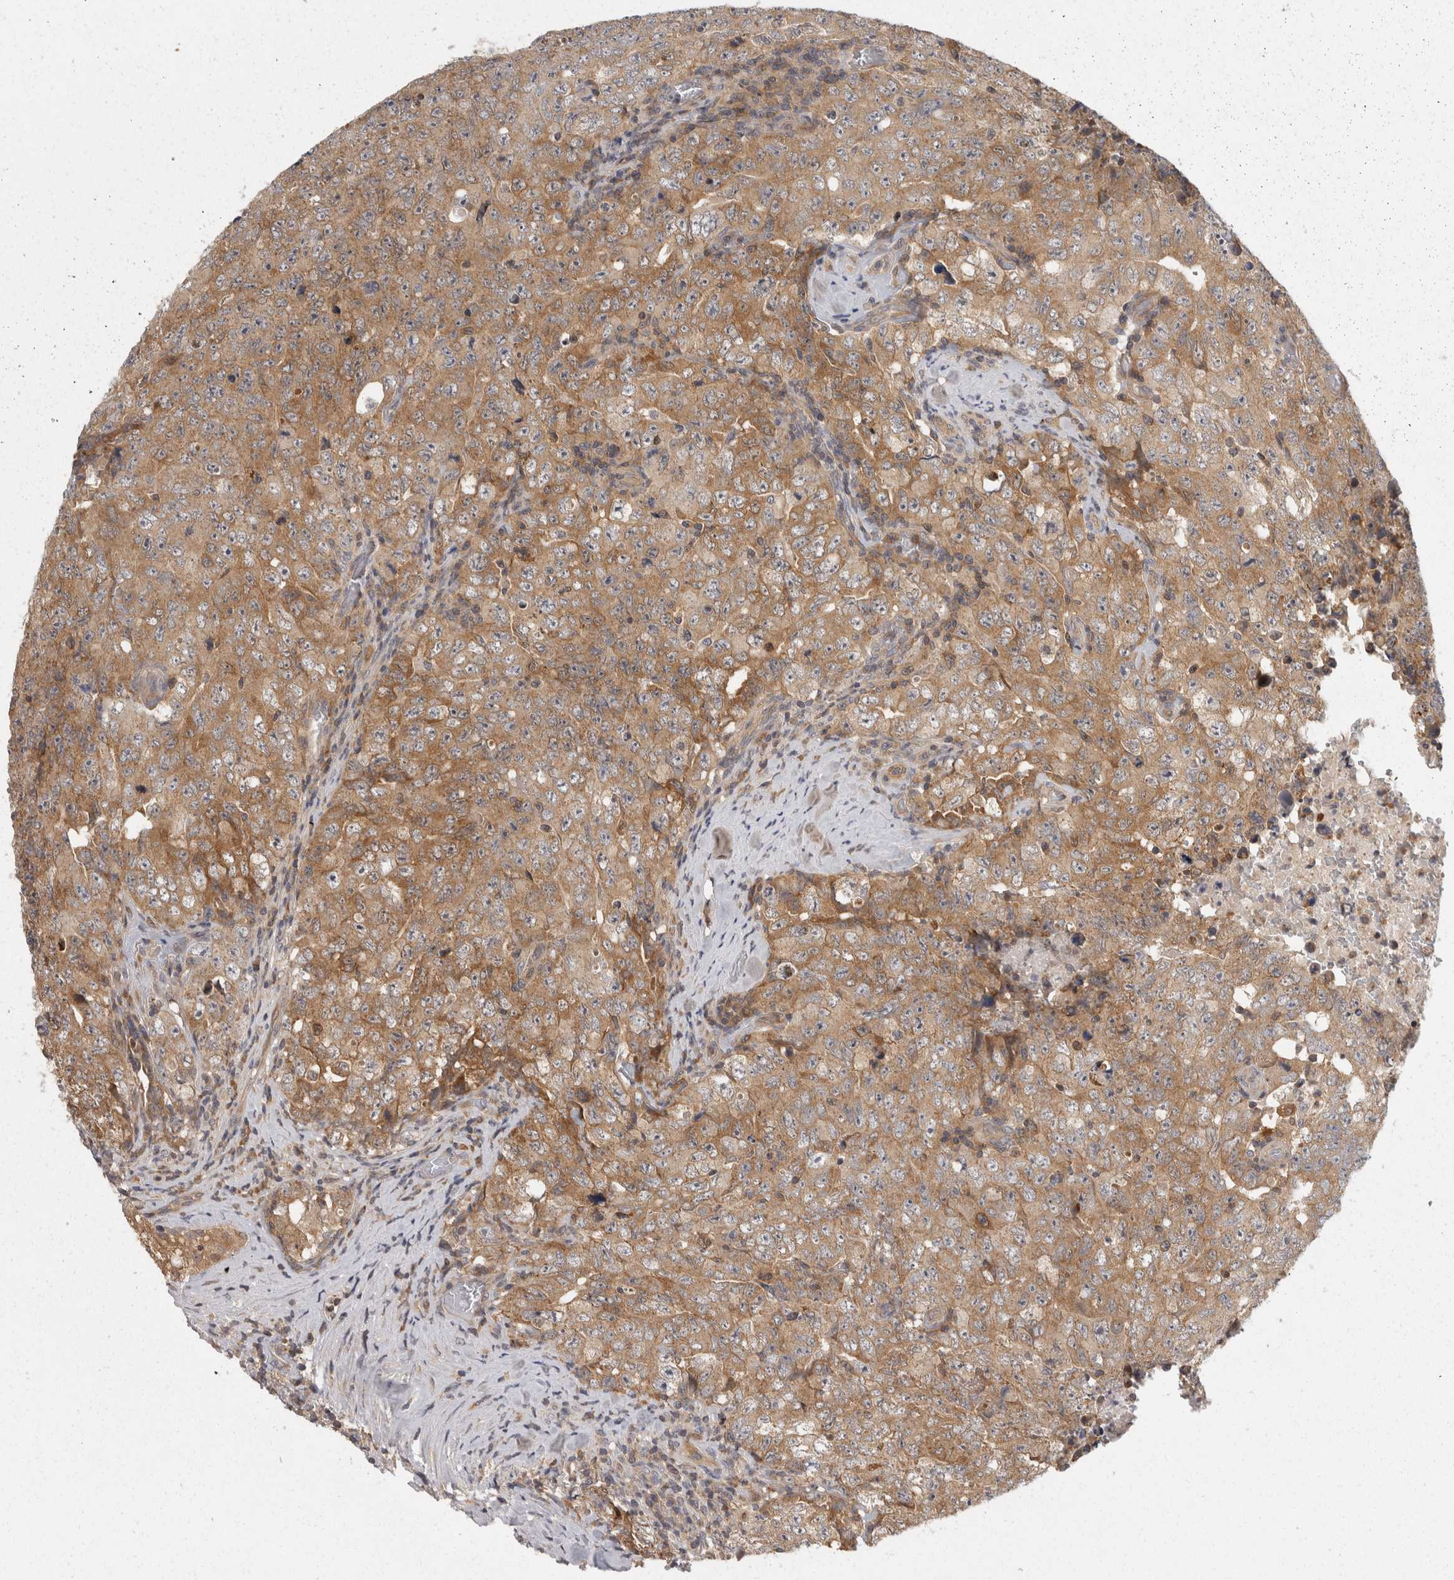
{"staining": {"intensity": "moderate", "quantity": ">75%", "location": "cytoplasmic/membranous"}, "tissue": "testis cancer", "cell_type": "Tumor cells", "image_type": "cancer", "snomed": [{"axis": "morphology", "description": "Carcinoma, Embryonal, NOS"}, {"axis": "topography", "description": "Testis"}], "caption": "Immunohistochemical staining of human testis cancer reveals moderate cytoplasmic/membranous protein staining in about >75% of tumor cells.", "gene": "ACAT2", "patient": {"sex": "male", "age": 26}}